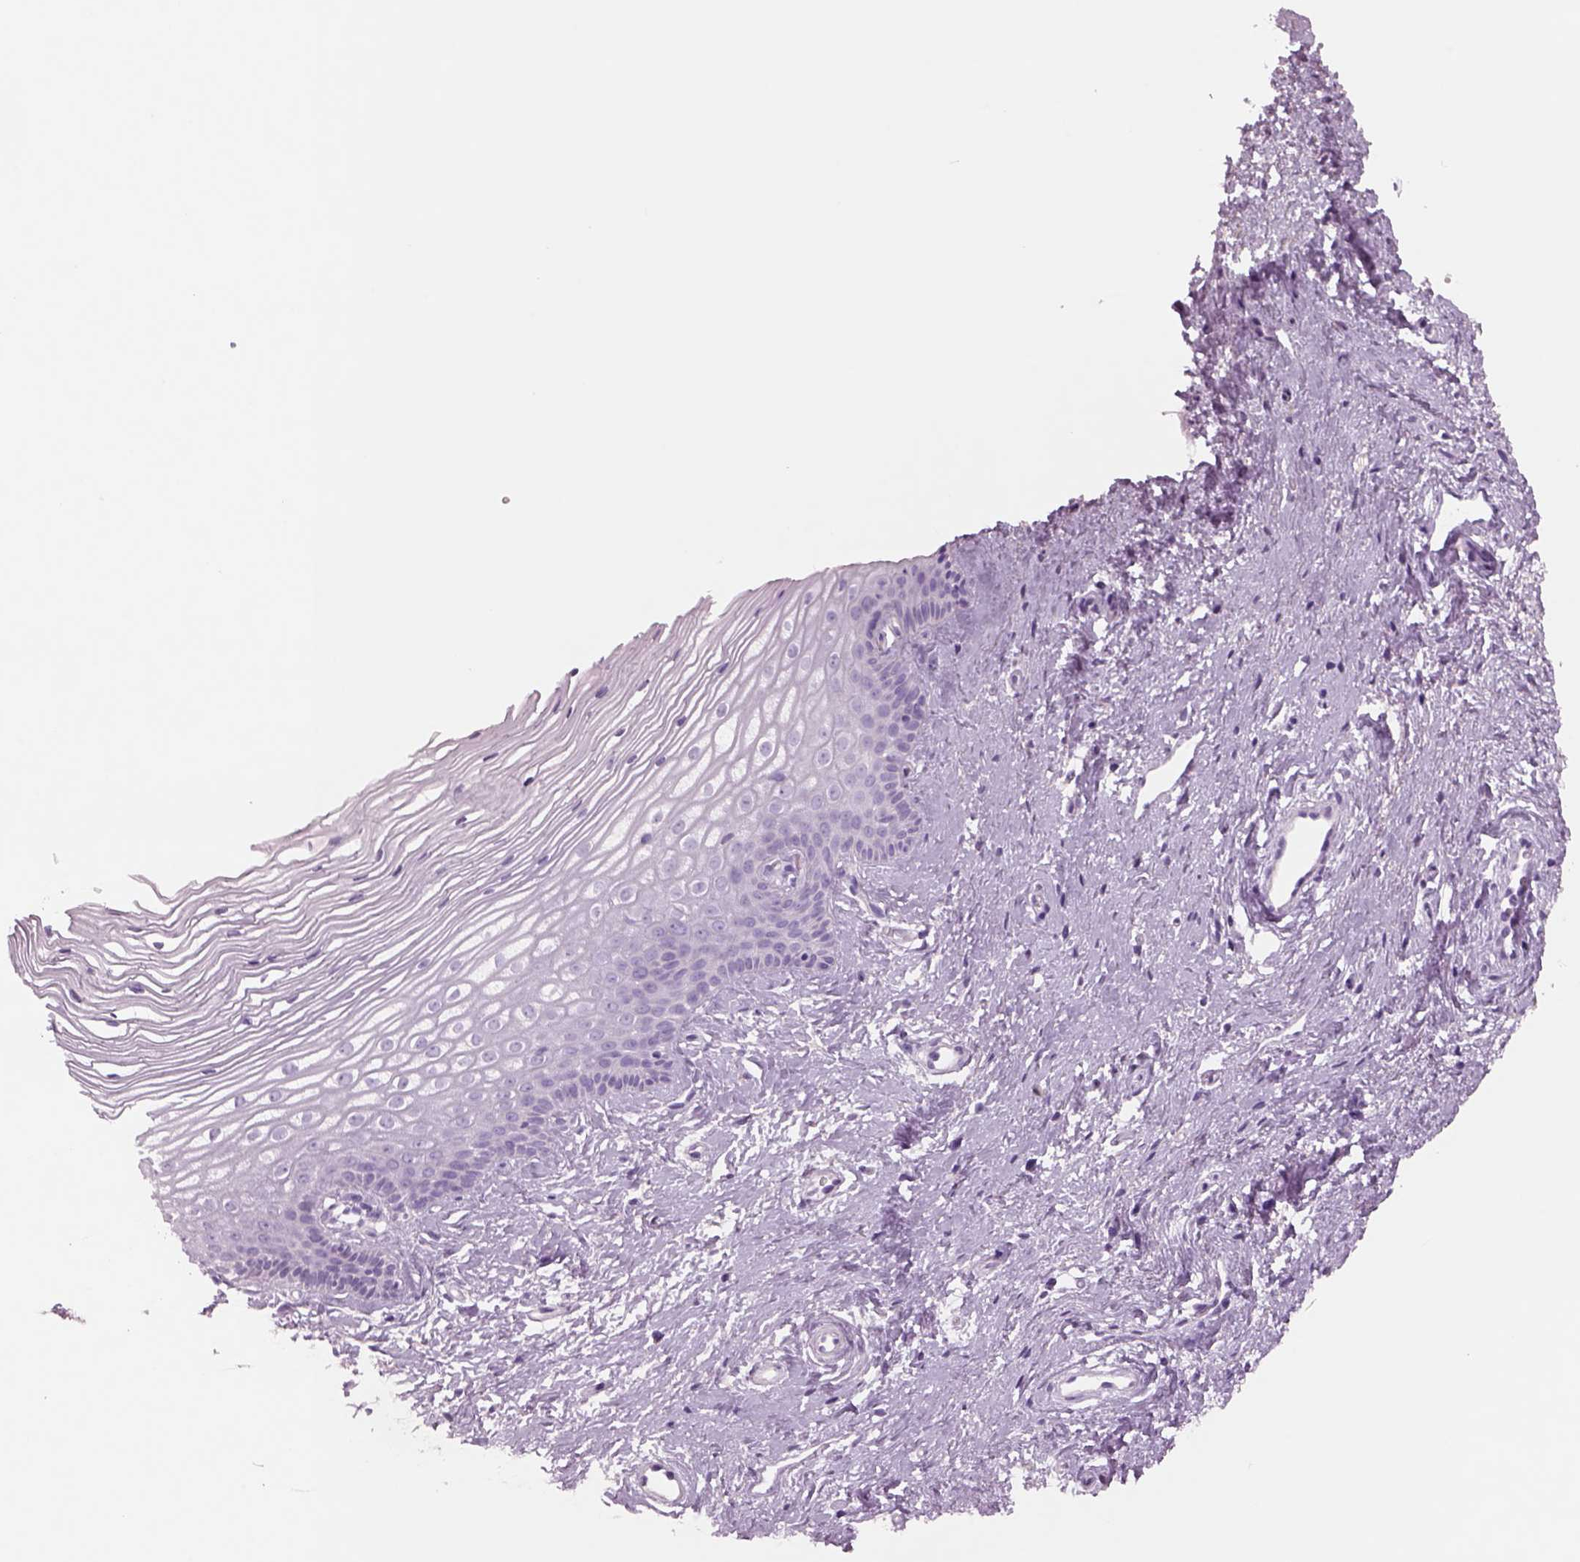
{"staining": {"intensity": "negative", "quantity": "none", "location": "none"}, "tissue": "cervix", "cell_type": "Glandular cells", "image_type": "normal", "snomed": [{"axis": "morphology", "description": "Normal tissue, NOS"}, {"axis": "topography", "description": "Cervix"}], "caption": "Histopathology image shows no significant protein staining in glandular cells of benign cervix.", "gene": "RHO", "patient": {"sex": "female", "age": 40}}